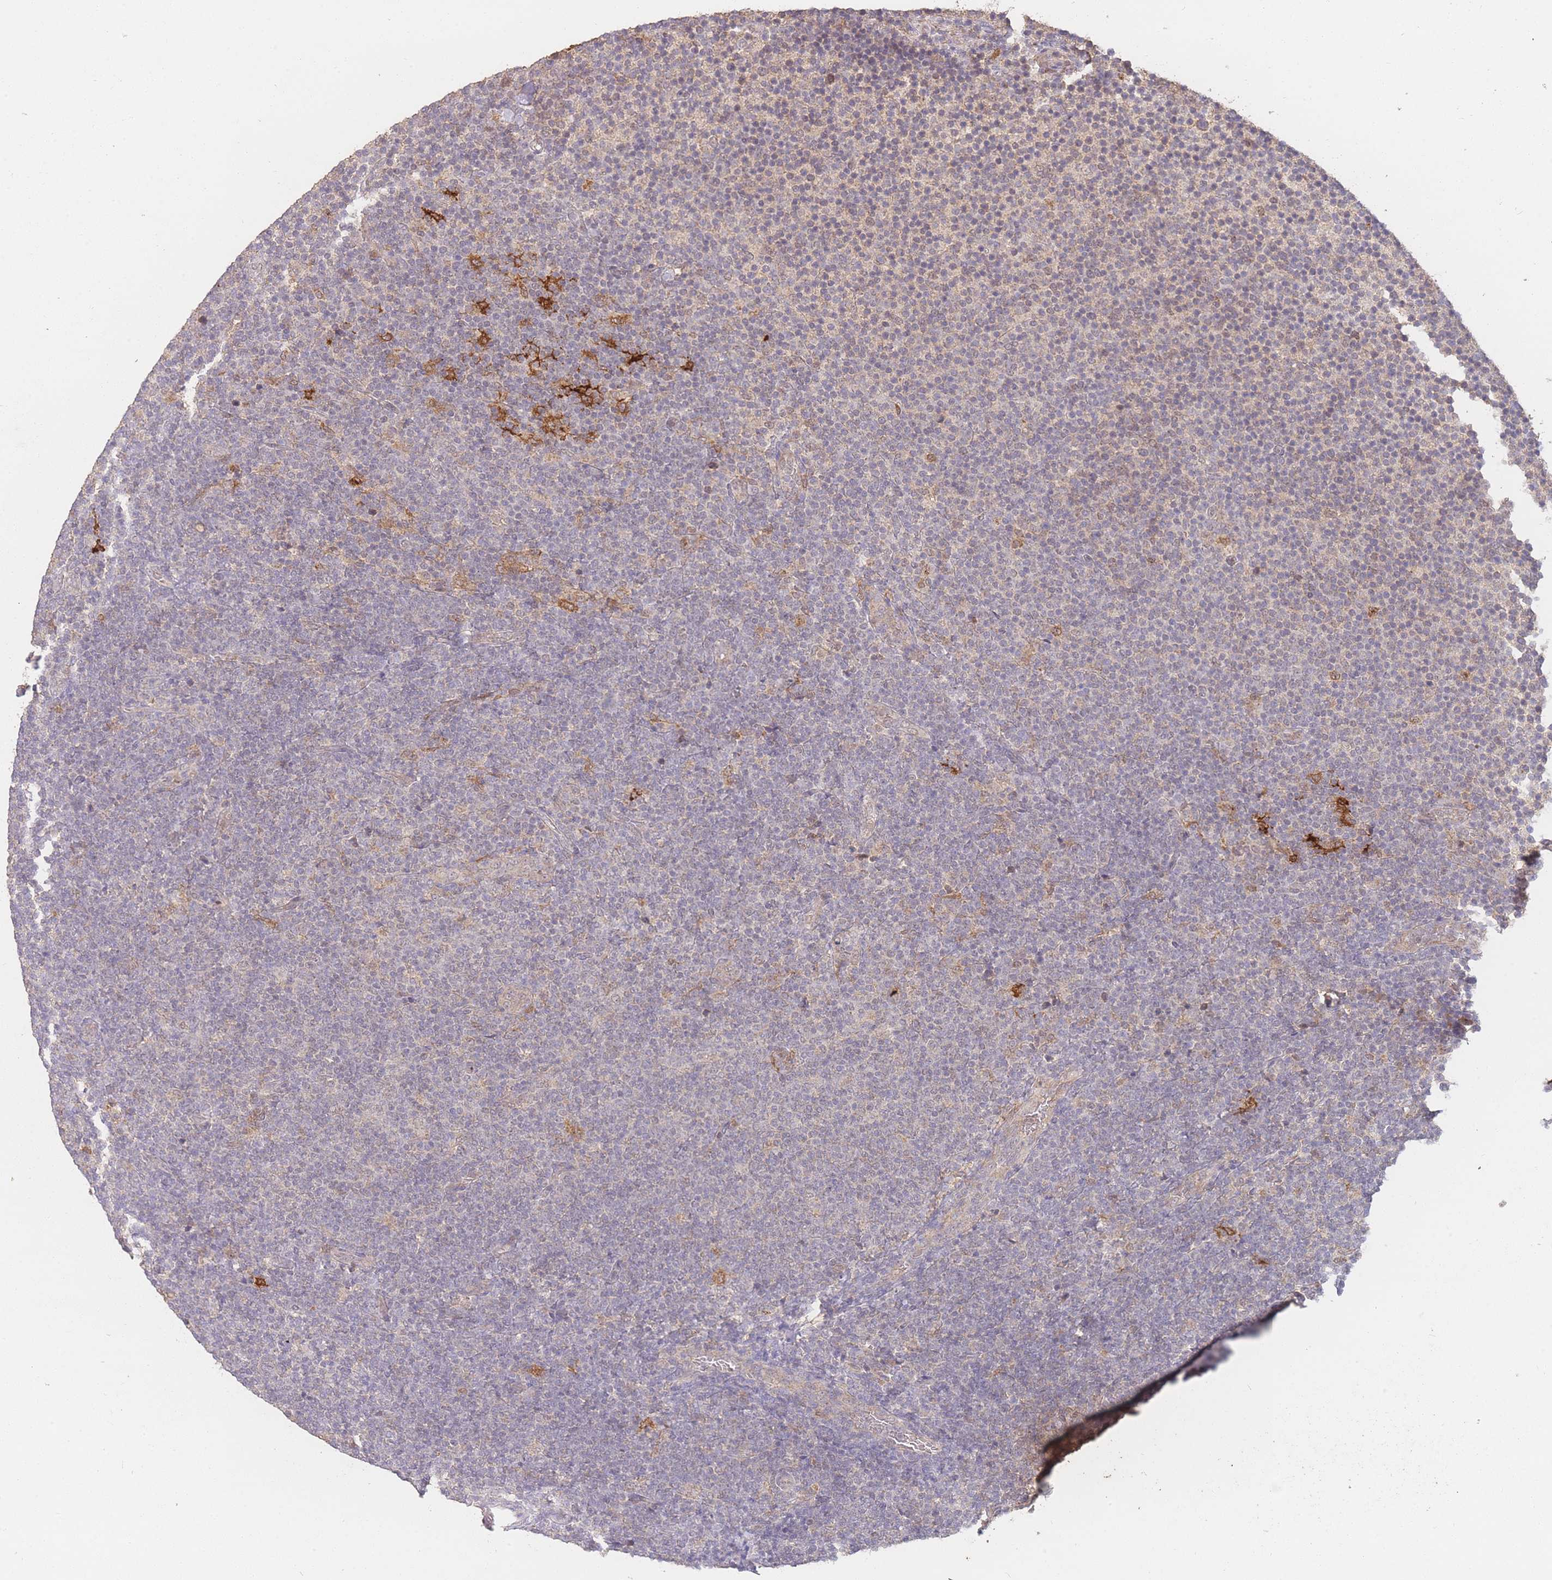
{"staining": {"intensity": "negative", "quantity": "none", "location": "none"}, "tissue": "lymphoma", "cell_type": "Tumor cells", "image_type": "cancer", "snomed": [{"axis": "morphology", "description": "Malignant lymphoma, non-Hodgkin's type, Low grade"}, {"axis": "topography", "description": "Lymph node"}], "caption": "DAB immunohistochemical staining of low-grade malignant lymphoma, non-Hodgkin's type reveals no significant positivity in tumor cells.", "gene": "RNF144B", "patient": {"sex": "male", "age": 66}}